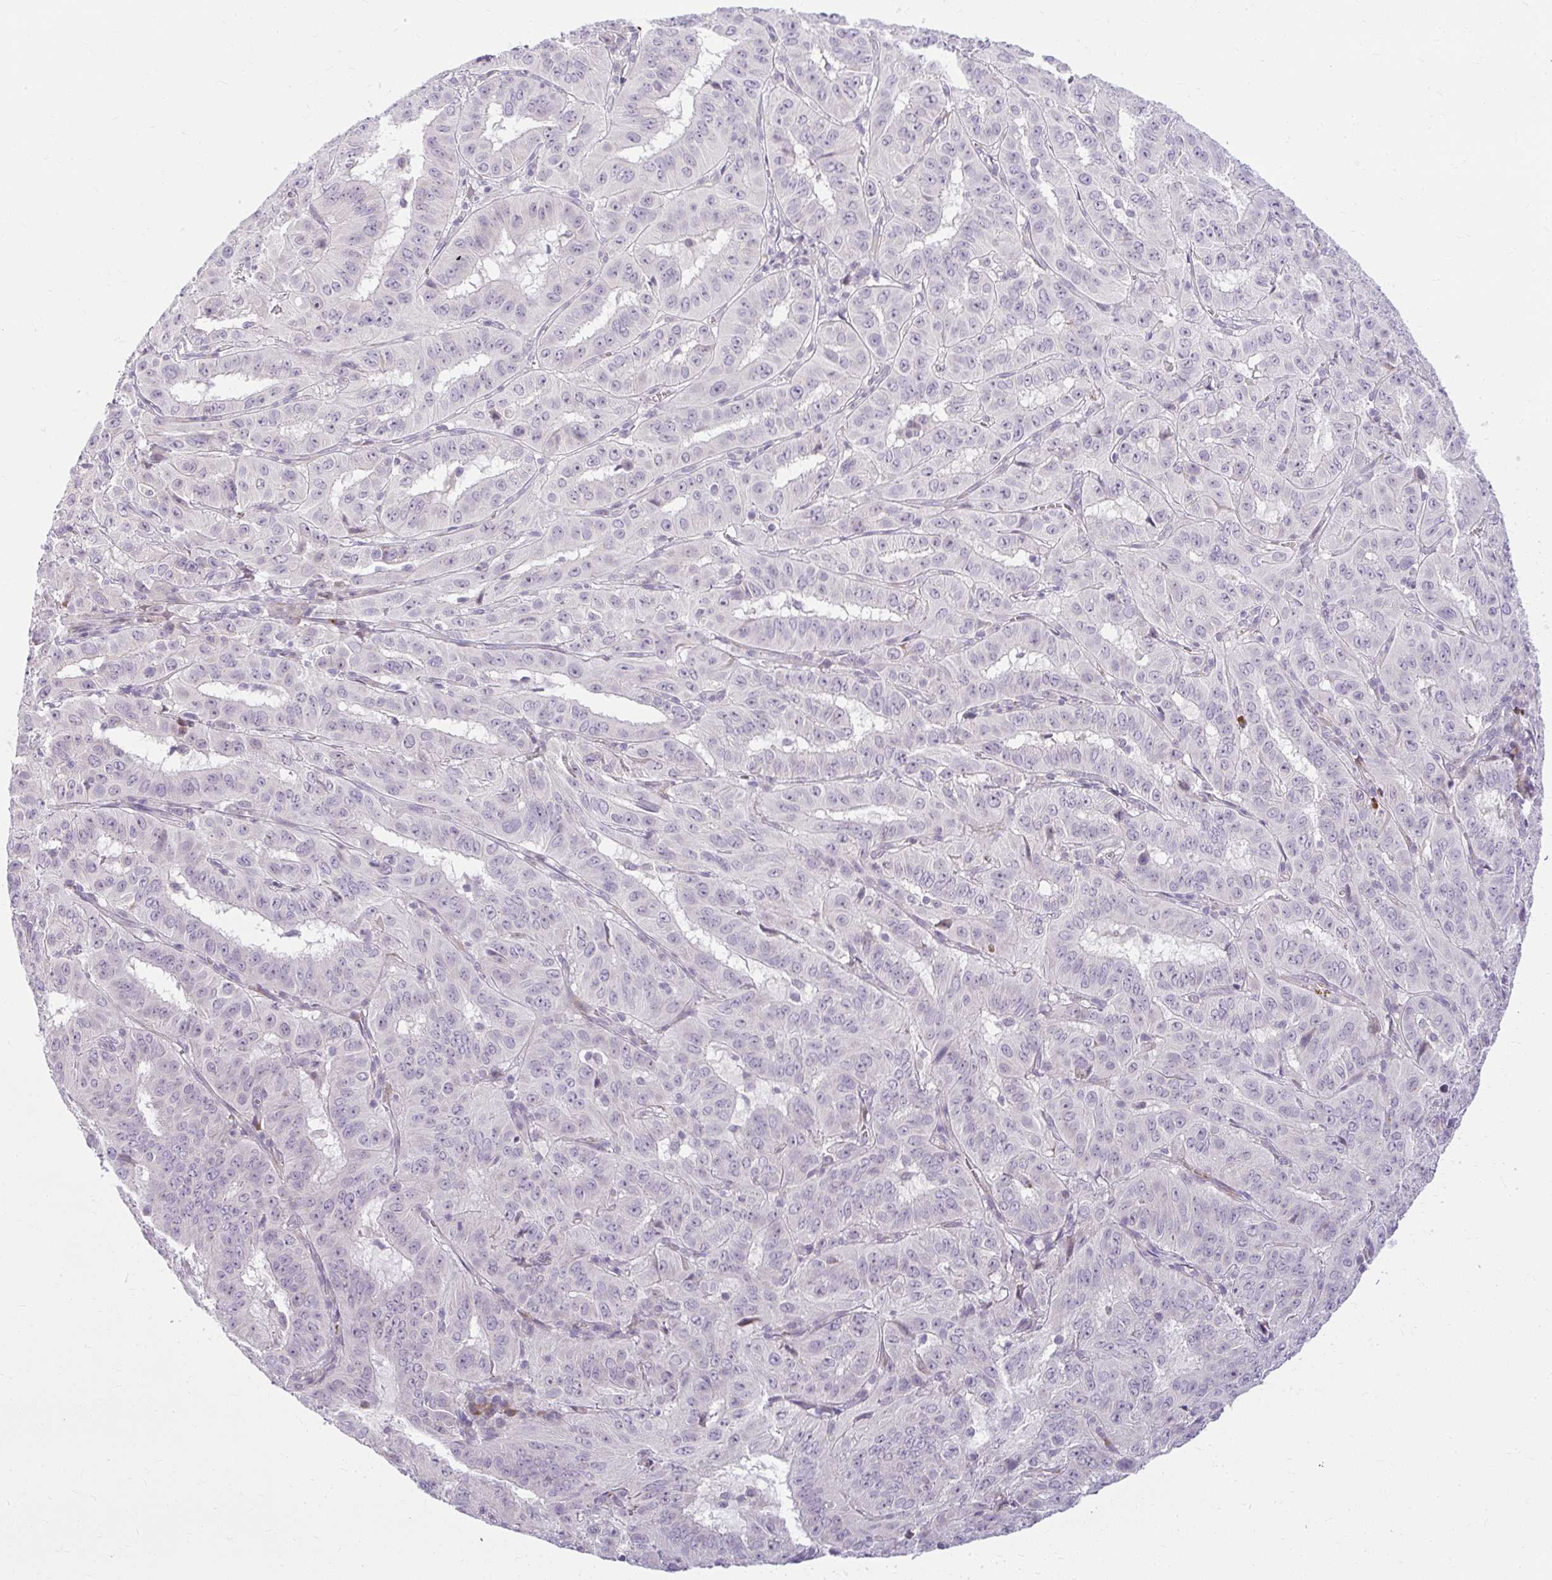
{"staining": {"intensity": "negative", "quantity": "none", "location": "none"}, "tissue": "pancreatic cancer", "cell_type": "Tumor cells", "image_type": "cancer", "snomed": [{"axis": "morphology", "description": "Adenocarcinoma, NOS"}, {"axis": "topography", "description": "Pancreas"}], "caption": "This image is of pancreatic cancer stained with immunohistochemistry to label a protein in brown with the nuclei are counter-stained blue. There is no staining in tumor cells.", "gene": "ZFYVE26", "patient": {"sex": "male", "age": 63}}